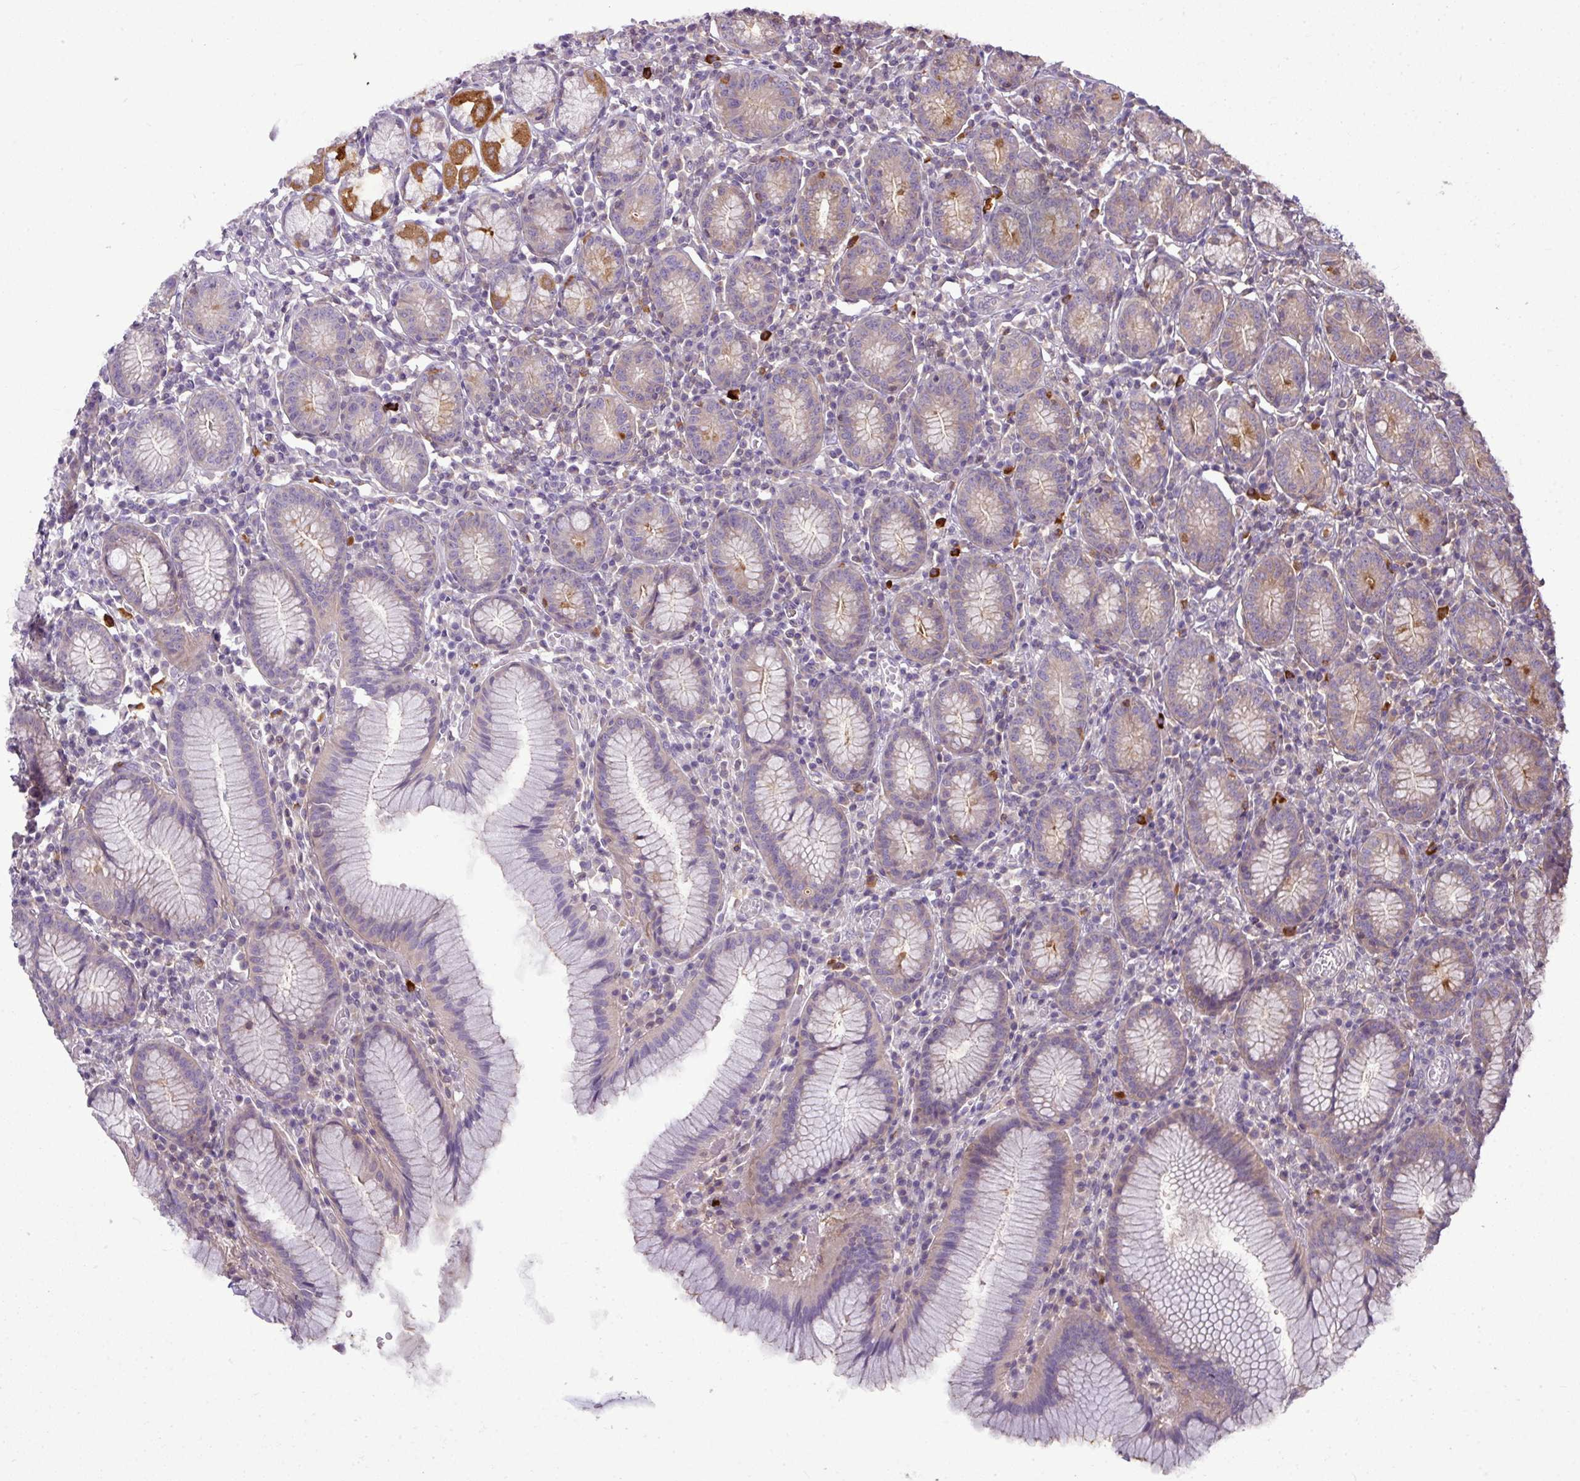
{"staining": {"intensity": "moderate", "quantity": "25%-75%", "location": "cytoplasmic/membranous"}, "tissue": "stomach", "cell_type": "Glandular cells", "image_type": "normal", "snomed": [{"axis": "morphology", "description": "Normal tissue, NOS"}, {"axis": "topography", "description": "Stomach"}], "caption": "The photomicrograph demonstrates a brown stain indicating the presence of a protein in the cytoplasmic/membranous of glandular cells in stomach. Nuclei are stained in blue.", "gene": "STAT5A", "patient": {"sex": "male", "age": 55}}